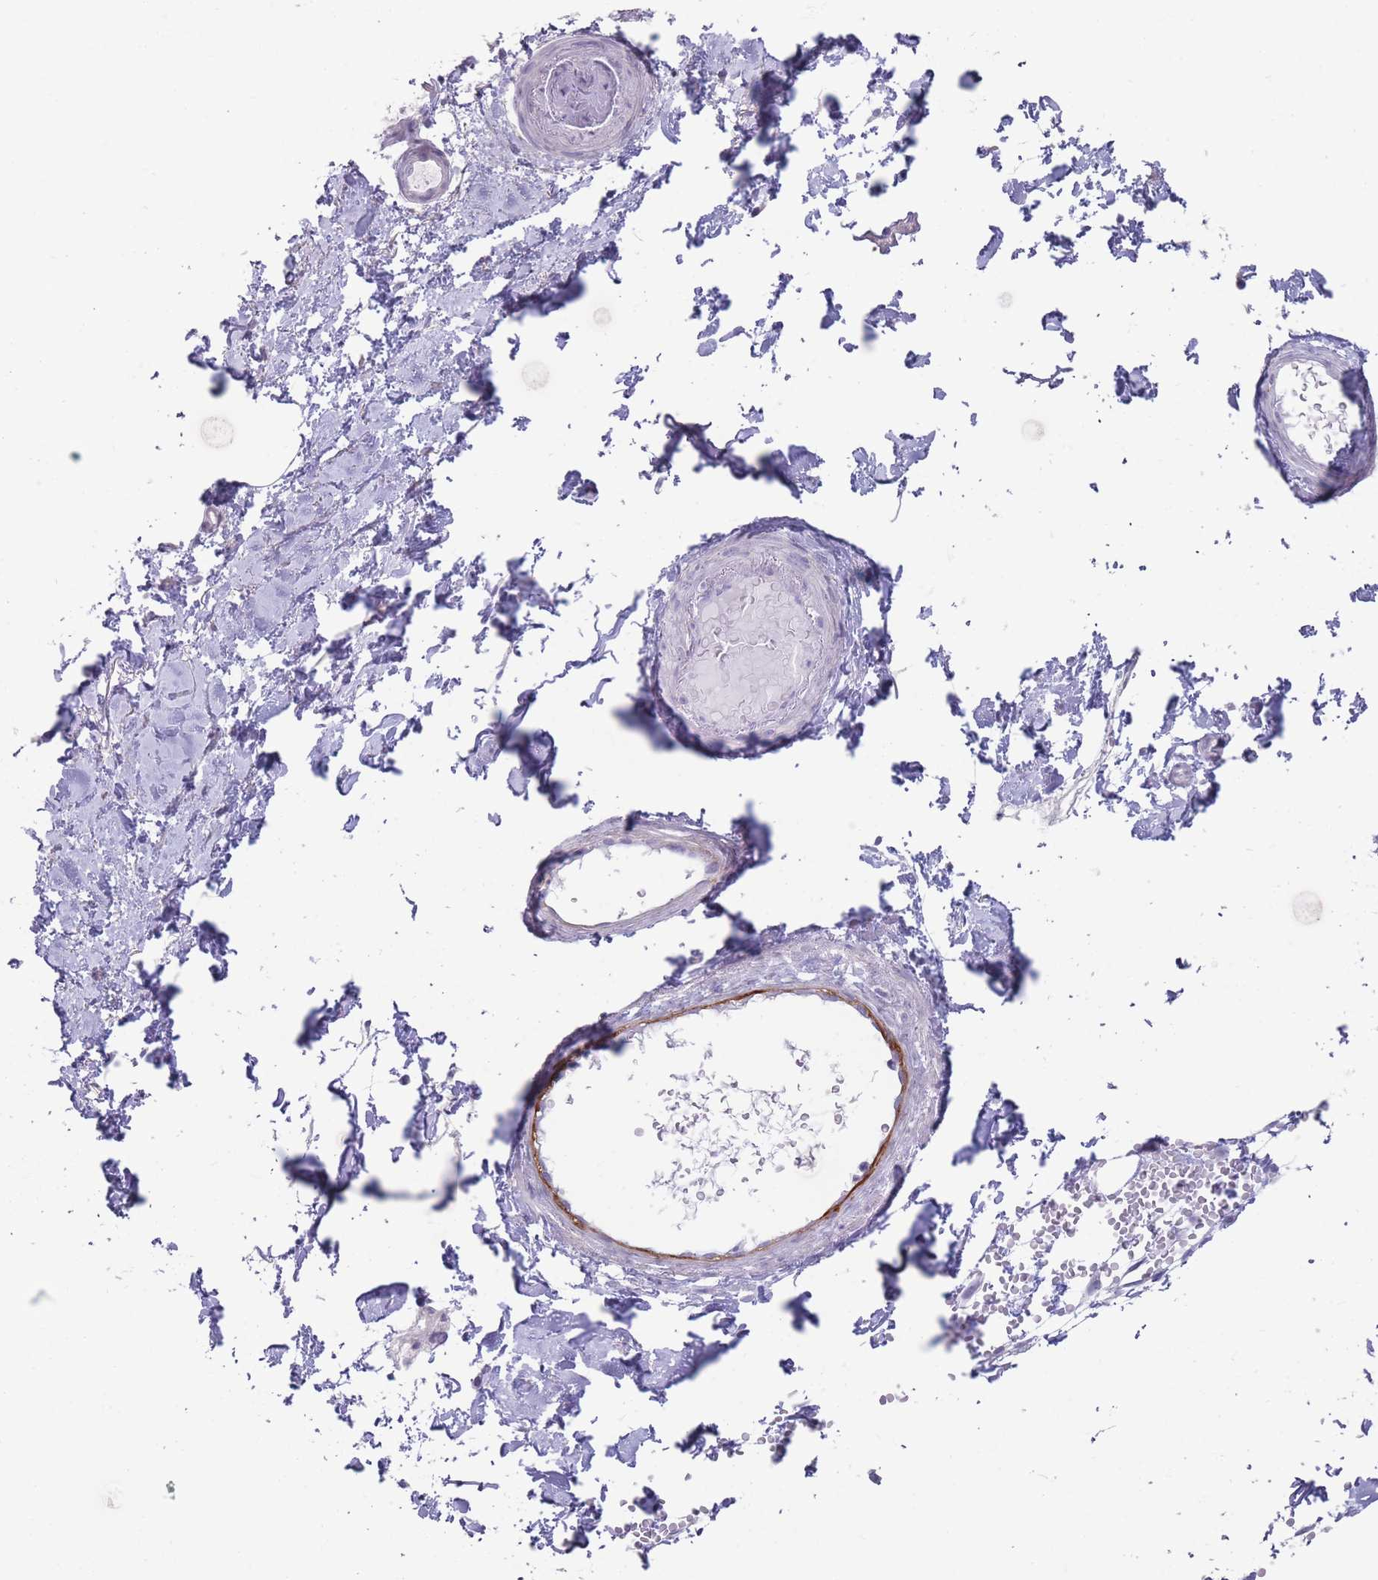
{"staining": {"intensity": "negative", "quantity": "none", "location": "none"}, "tissue": "soft tissue", "cell_type": "Fibroblasts", "image_type": "normal", "snomed": [{"axis": "morphology", "description": "Normal tissue, NOS"}, {"axis": "topography", "description": "Soft tissue"}, {"axis": "topography", "description": "Adipose tissue"}, {"axis": "topography", "description": "Vascular tissue"}, {"axis": "topography", "description": "Peripheral nerve tissue"}], "caption": "The immunohistochemistry photomicrograph has no significant expression in fibroblasts of soft tissue.", "gene": "PAIP2B", "patient": {"sex": "male", "age": 74}}